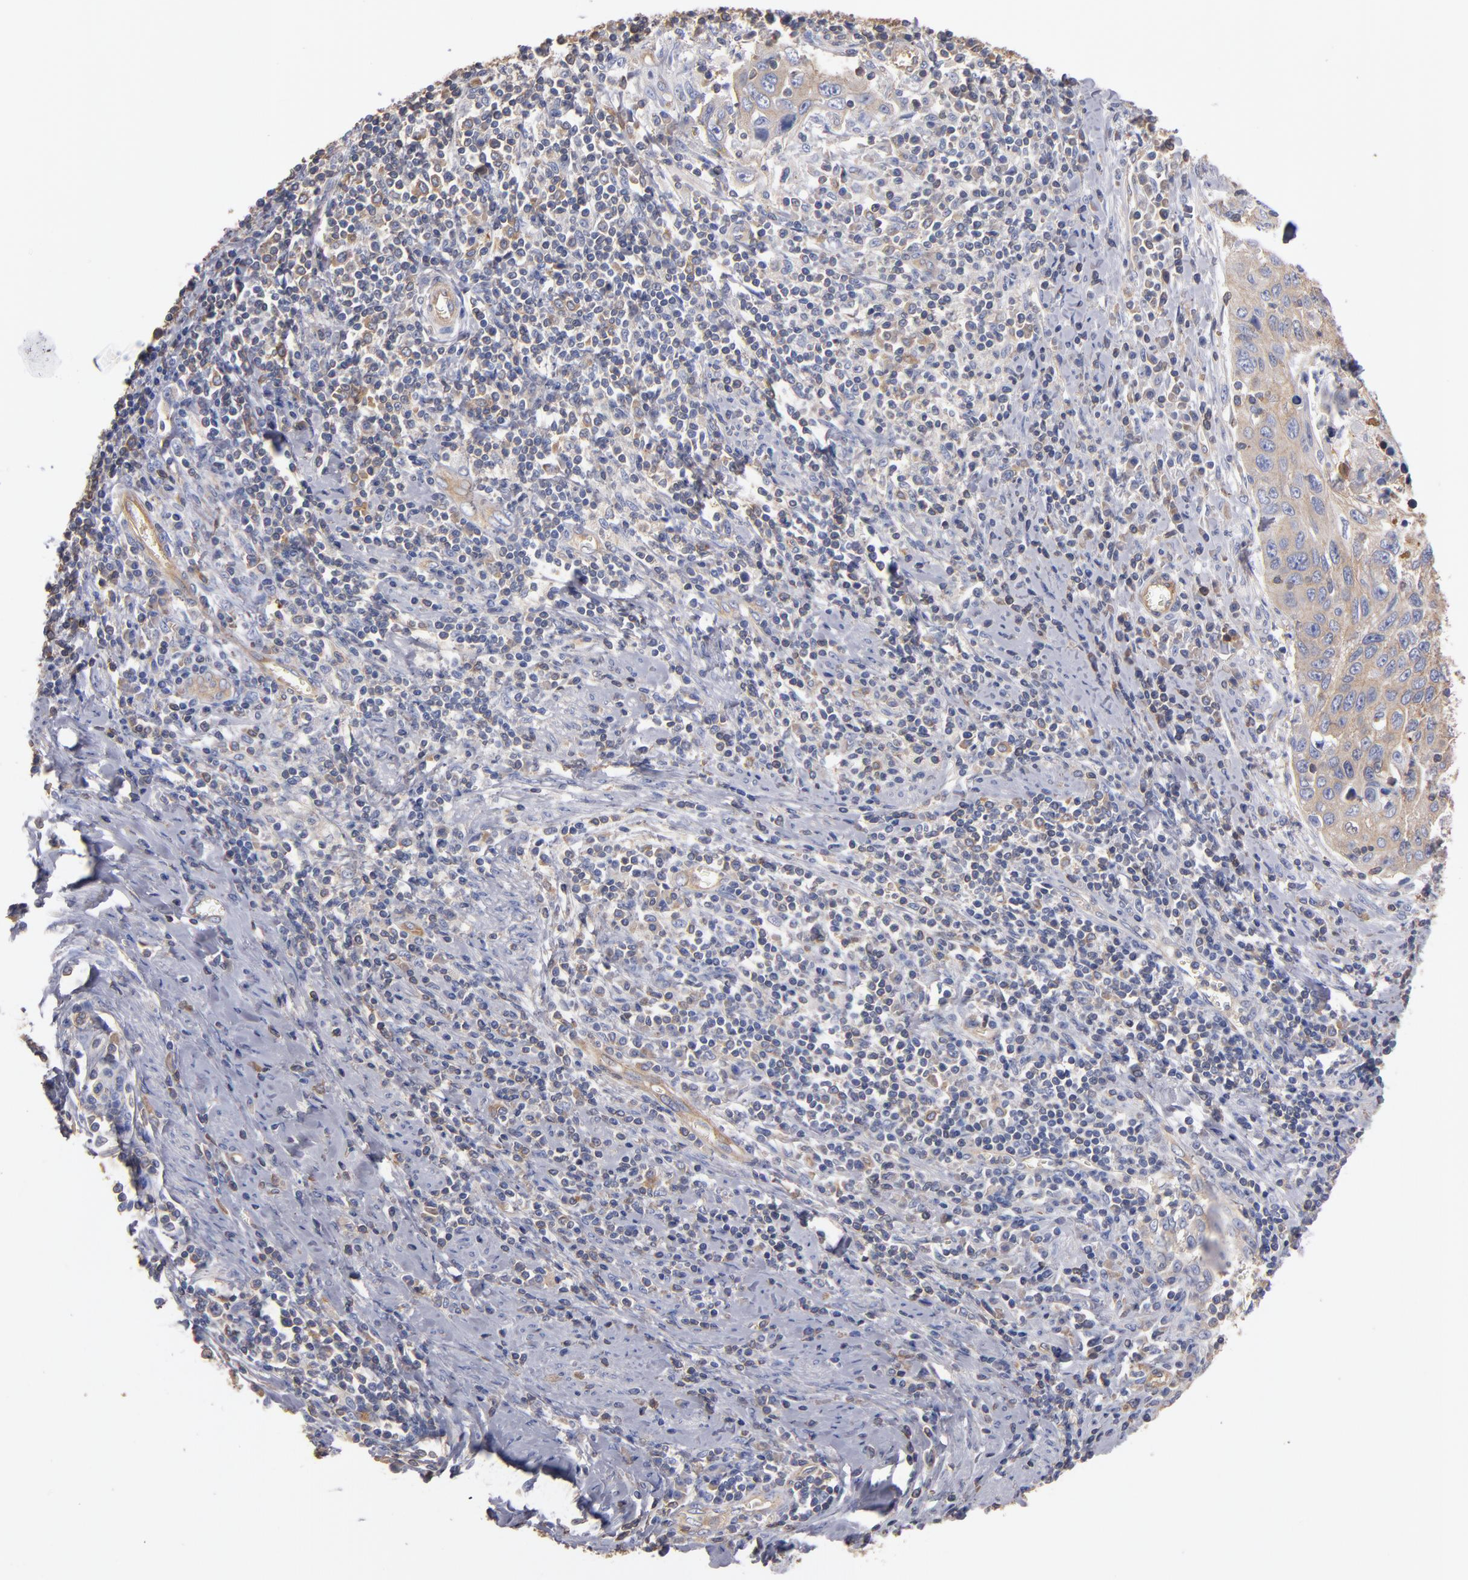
{"staining": {"intensity": "weak", "quantity": ">75%", "location": "cytoplasmic/membranous"}, "tissue": "cervical cancer", "cell_type": "Tumor cells", "image_type": "cancer", "snomed": [{"axis": "morphology", "description": "Squamous cell carcinoma, NOS"}, {"axis": "topography", "description": "Cervix"}], "caption": "A low amount of weak cytoplasmic/membranous expression is identified in approximately >75% of tumor cells in cervical cancer (squamous cell carcinoma) tissue.", "gene": "ESYT2", "patient": {"sex": "female", "age": 53}}